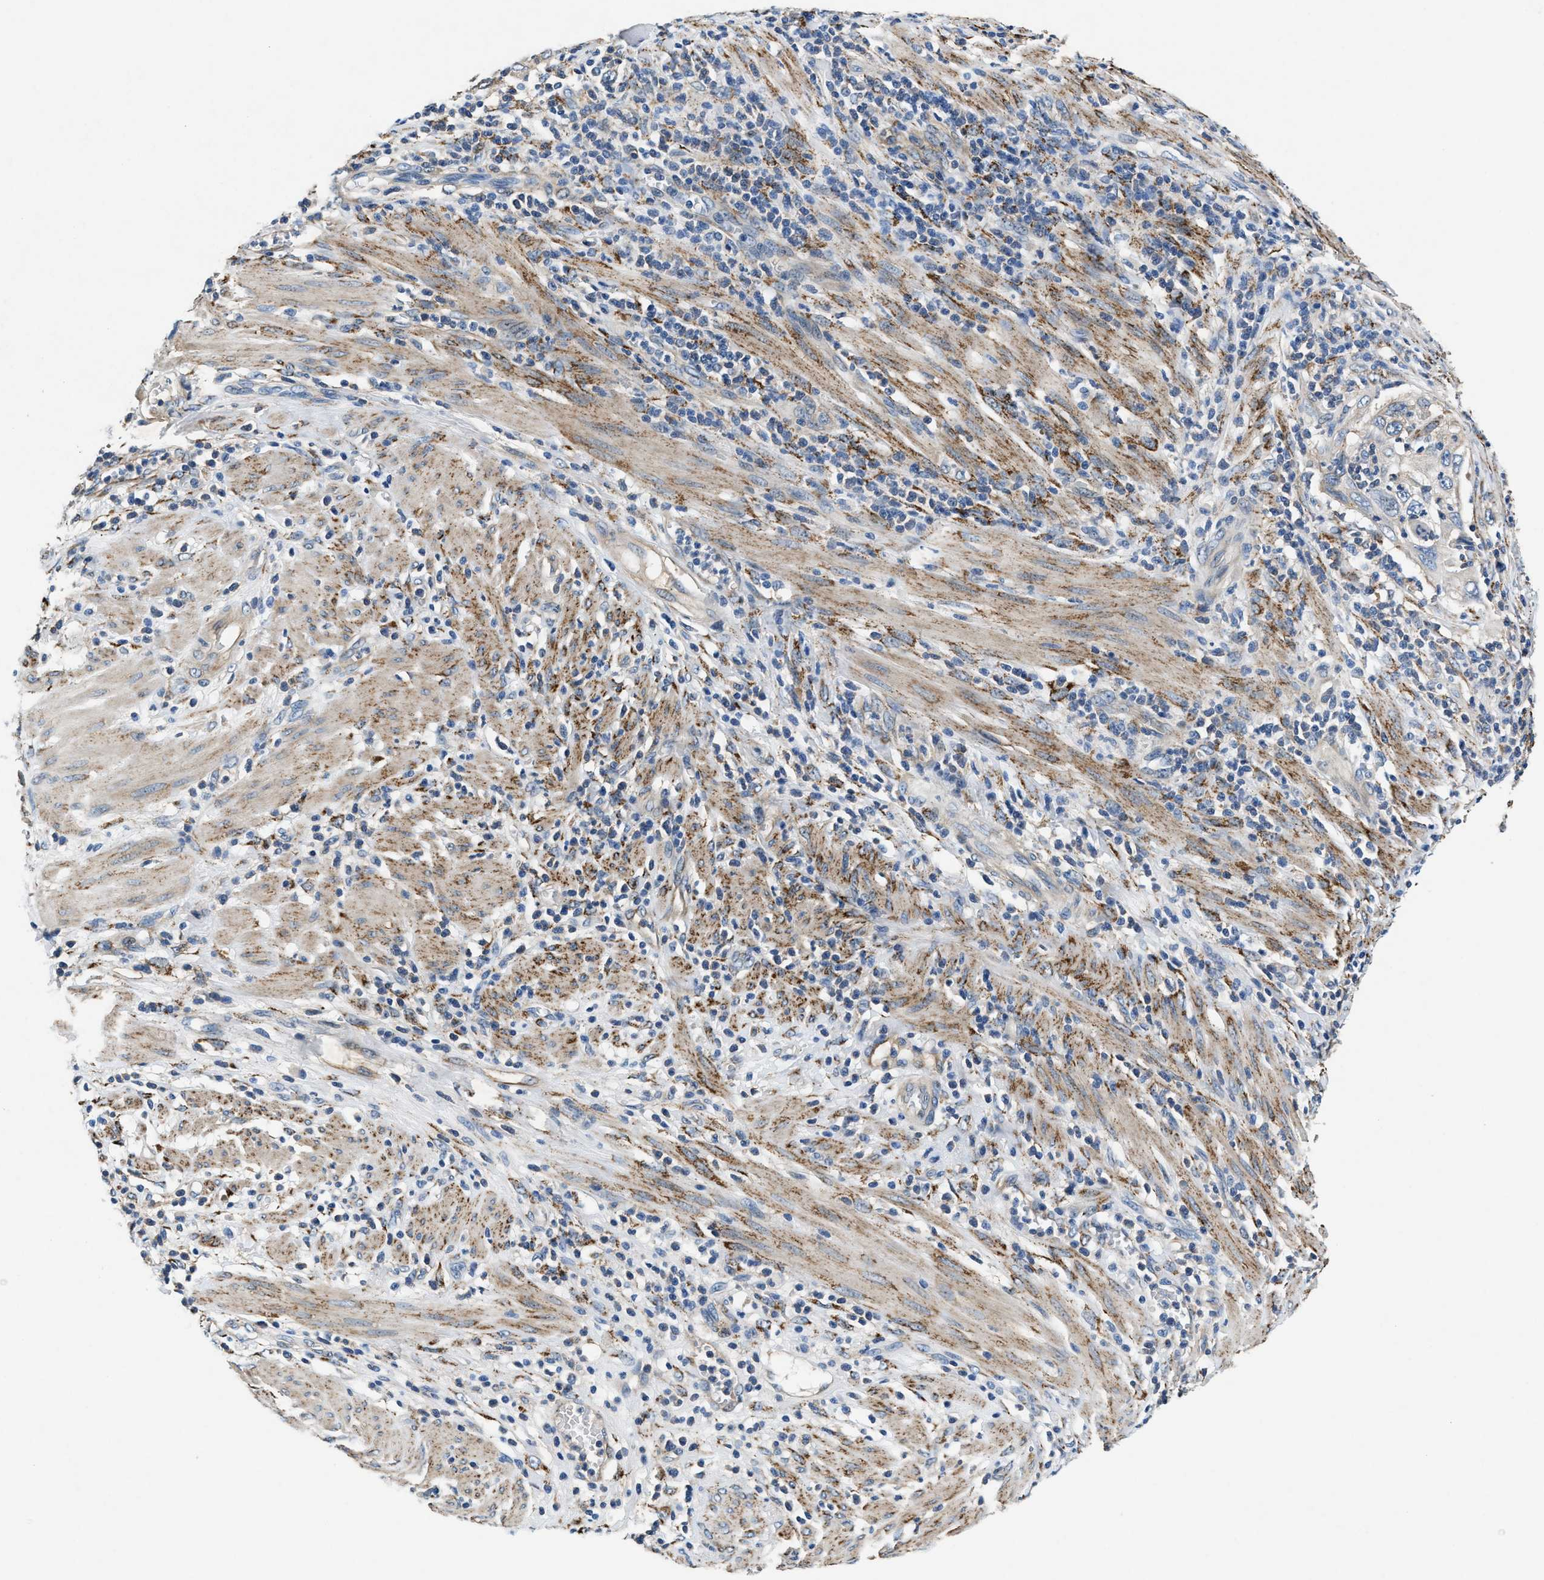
{"staining": {"intensity": "weak", "quantity": "<25%", "location": "cytoplasmic/membranous"}, "tissue": "cervical cancer", "cell_type": "Tumor cells", "image_type": "cancer", "snomed": [{"axis": "morphology", "description": "Squamous cell carcinoma, NOS"}, {"axis": "topography", "description": "Cervix"}], "caption": "This is an immunohistochemistry histopathology image of human cervical squamous cell carcinoma. There is no staining in tumor cells.", "gene": "PRTFDC1", "patient": {"sex": "female", "age": 70}}